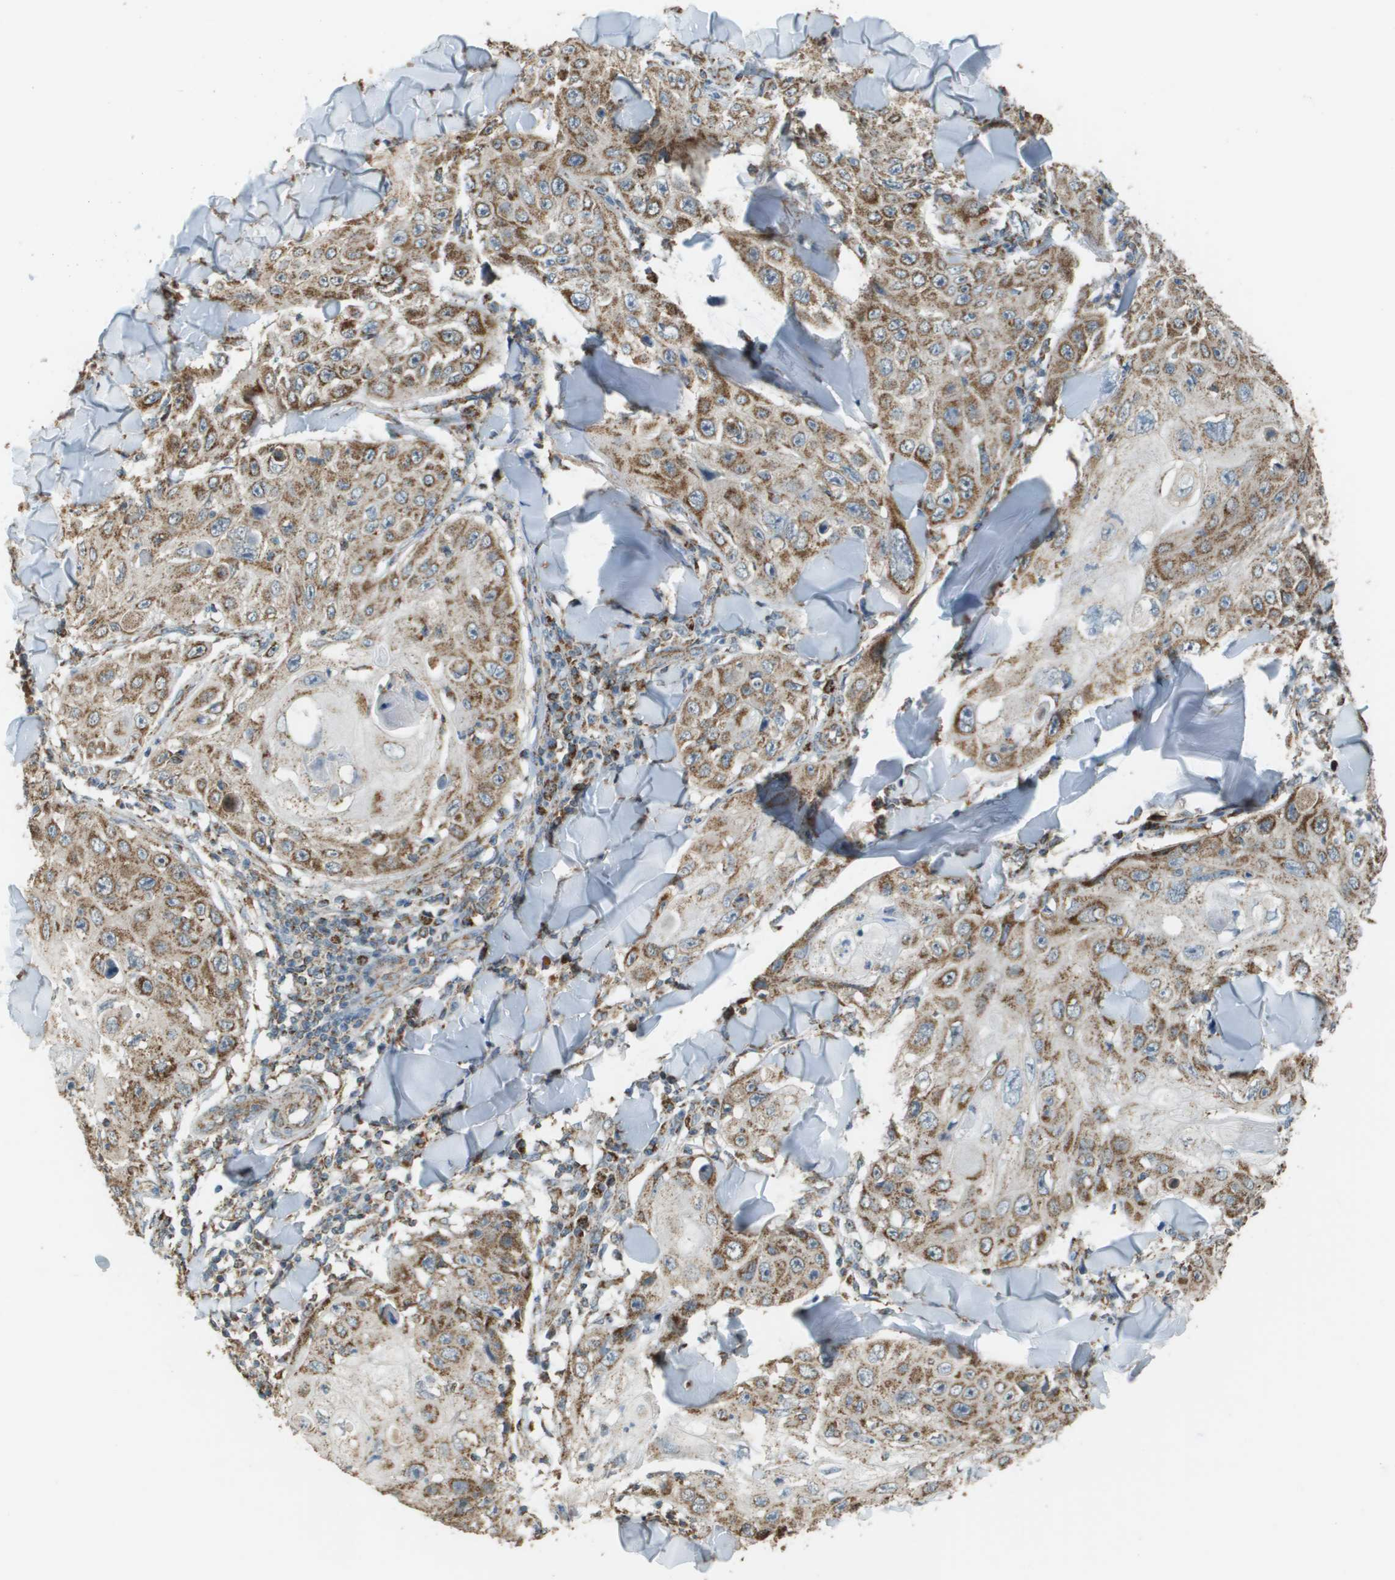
{"staining": {"intensity": "moderate", "quantity": ">75%", "location": "cytoplasmic/membranous"}, "tissue": "skin cancer", "cell_type": "Tumor cells", "image_type": "cancer", "snomed": [{"axis": "morphology", "description": "Squamous cell carcinoma, NOS"}, {"axis": "topography", "description": "Skin"}], "caption": "Skin cancer (squamous cell carcinoma) stained for a protein exhibits moderate cytoplasmic/membranous positivity in tumor cells.", "gene": "FH", "patient": {"sex": "male", "age": 86}}